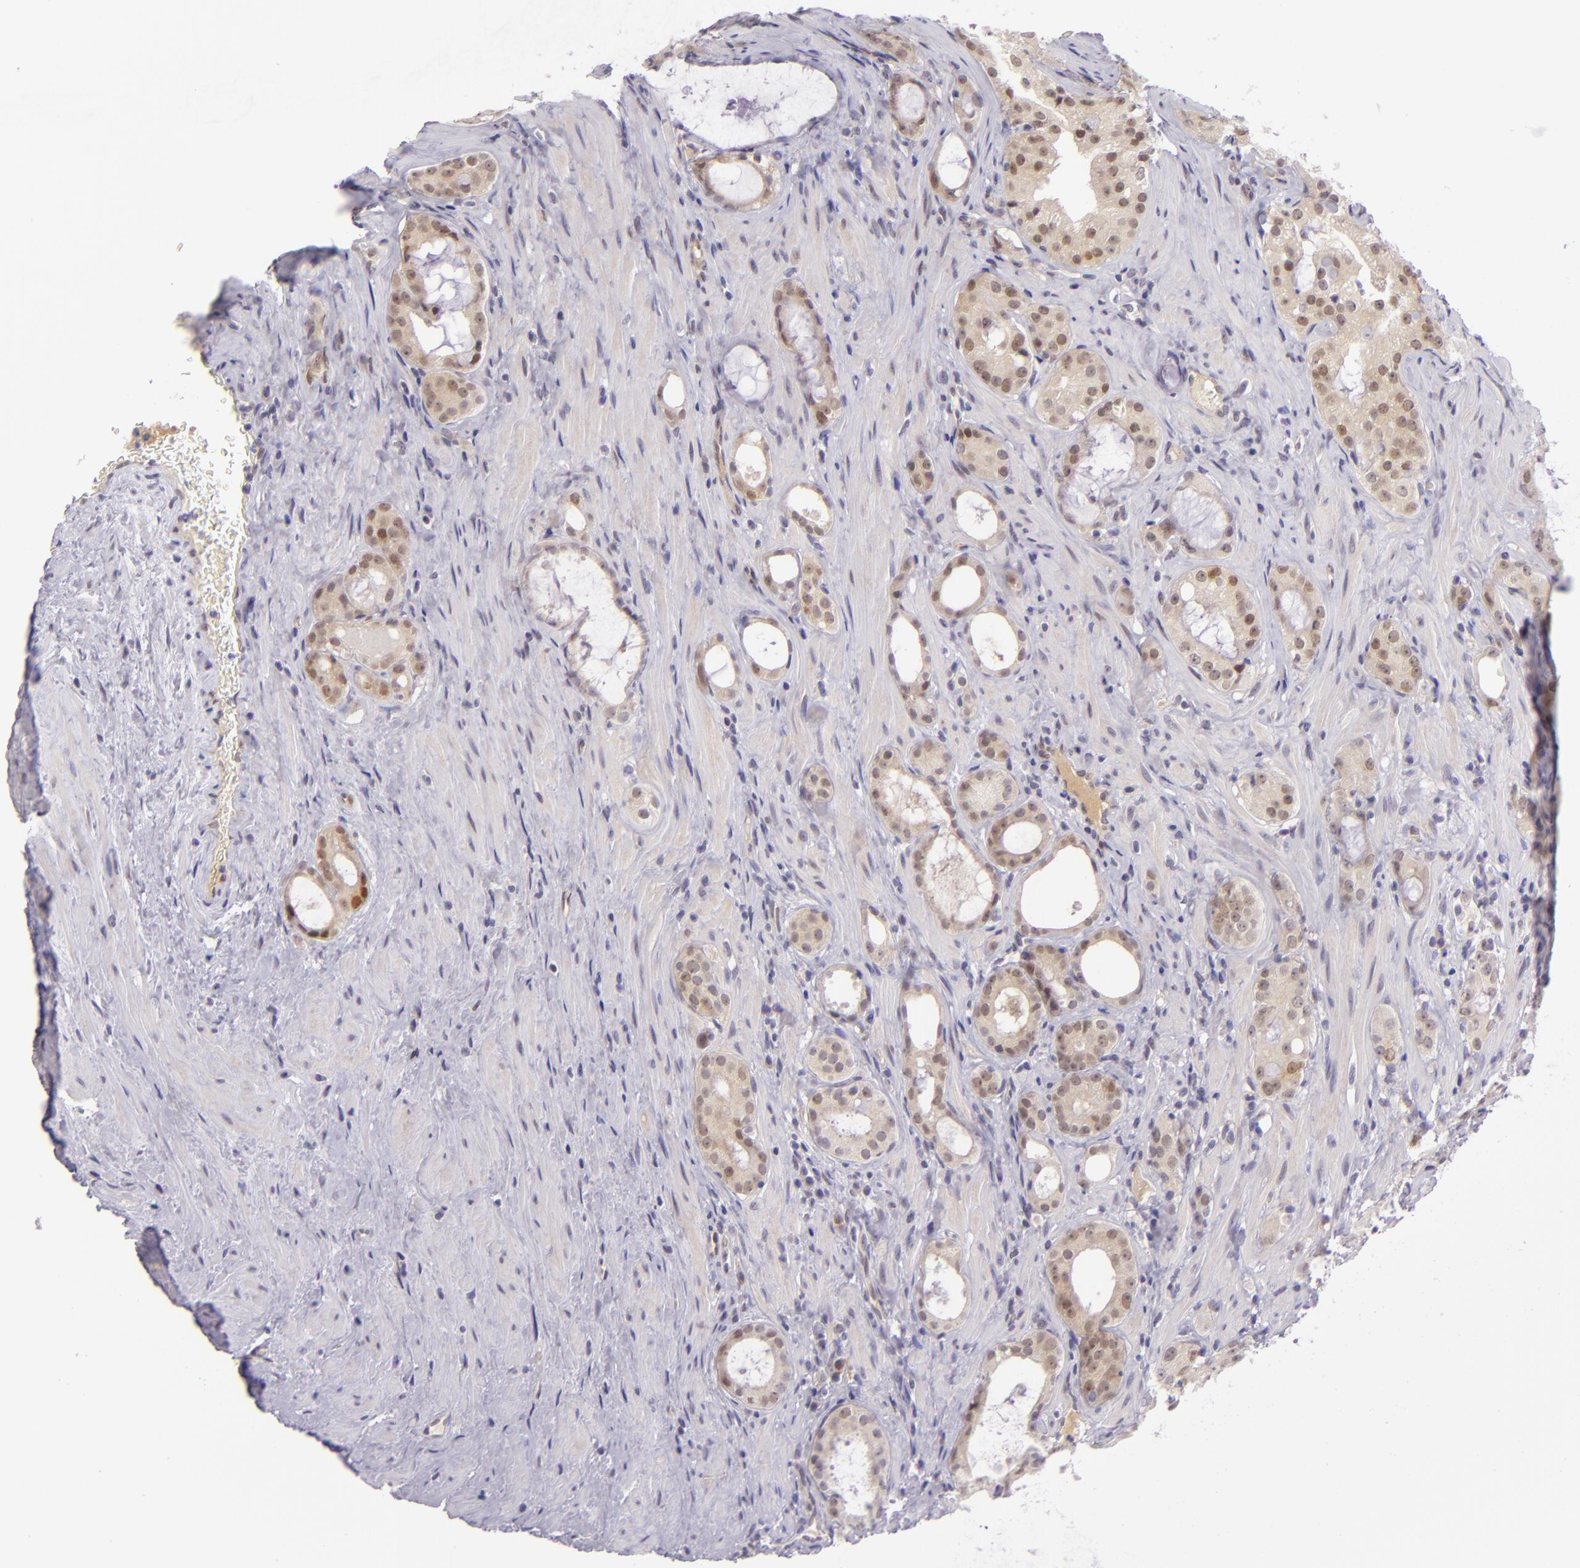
{"staining": {"intensity": "weak", "quantity": "25%-75%", "location": "cytoplasmic/membranous"}, "tissue": "prostate cancer", "cell_type": "Tumor cells", "image_type": "cancer", "snomed": [{"axis": "morphology", "description": "Adenocarcinoma, Medium grade"}, {"axis": "topography", "description": "Prostate"}], "caption": "Medium-grade adenocarcinoma (prostate) was stained to show a protein in brown. There is low levels of weak cytoplasmic/membranous expression in about 25%-75% of tumor cells.", "gene": "CSE1L", "patient": {"sex": "male", "age": 73}}